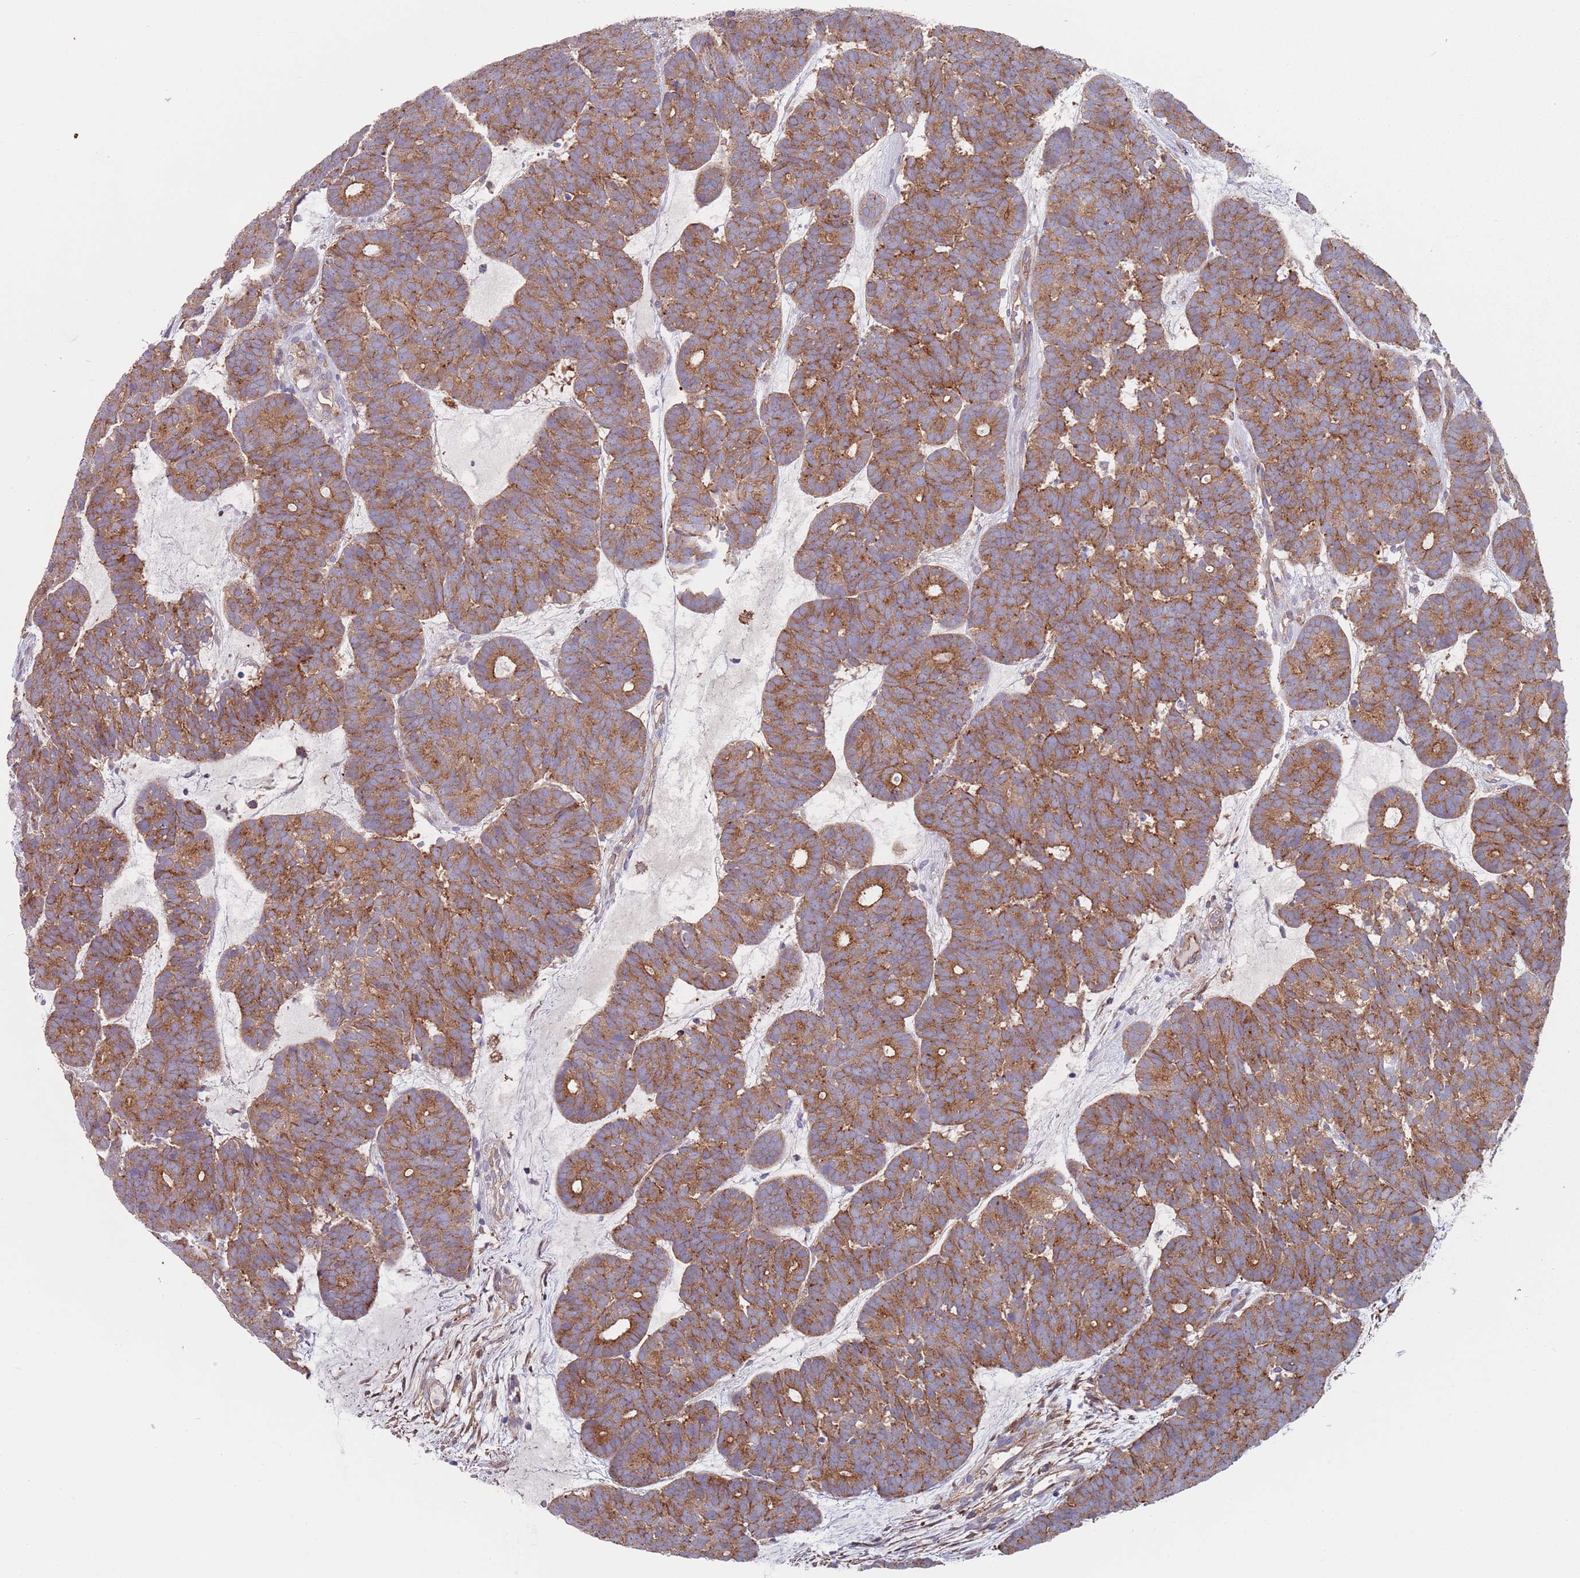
{"staining": {"intensity": "moderate", "quantity": ">75%", "location": "cytoplasmic/membranous"}, "tissue": "head and neck cancer", "cell_type": "Tumor cells", "image_type": "cancer", "snomed": [{"axis": "morphology", "description": "Adenocarcinoma, NOS"}, {"axis": "topography", "description": "Head-Neck"}], "caption": "Head and neck cancer was stained to show a protein in brown. There is medium levels of moderate cytoplasmic/membranous expression in approximately >75% of tumor cells. (Brightfield microscopy of DAB IHC at high magnification).", "gene": "APPL2", "patient": {"sex": "female", "age": 81}}